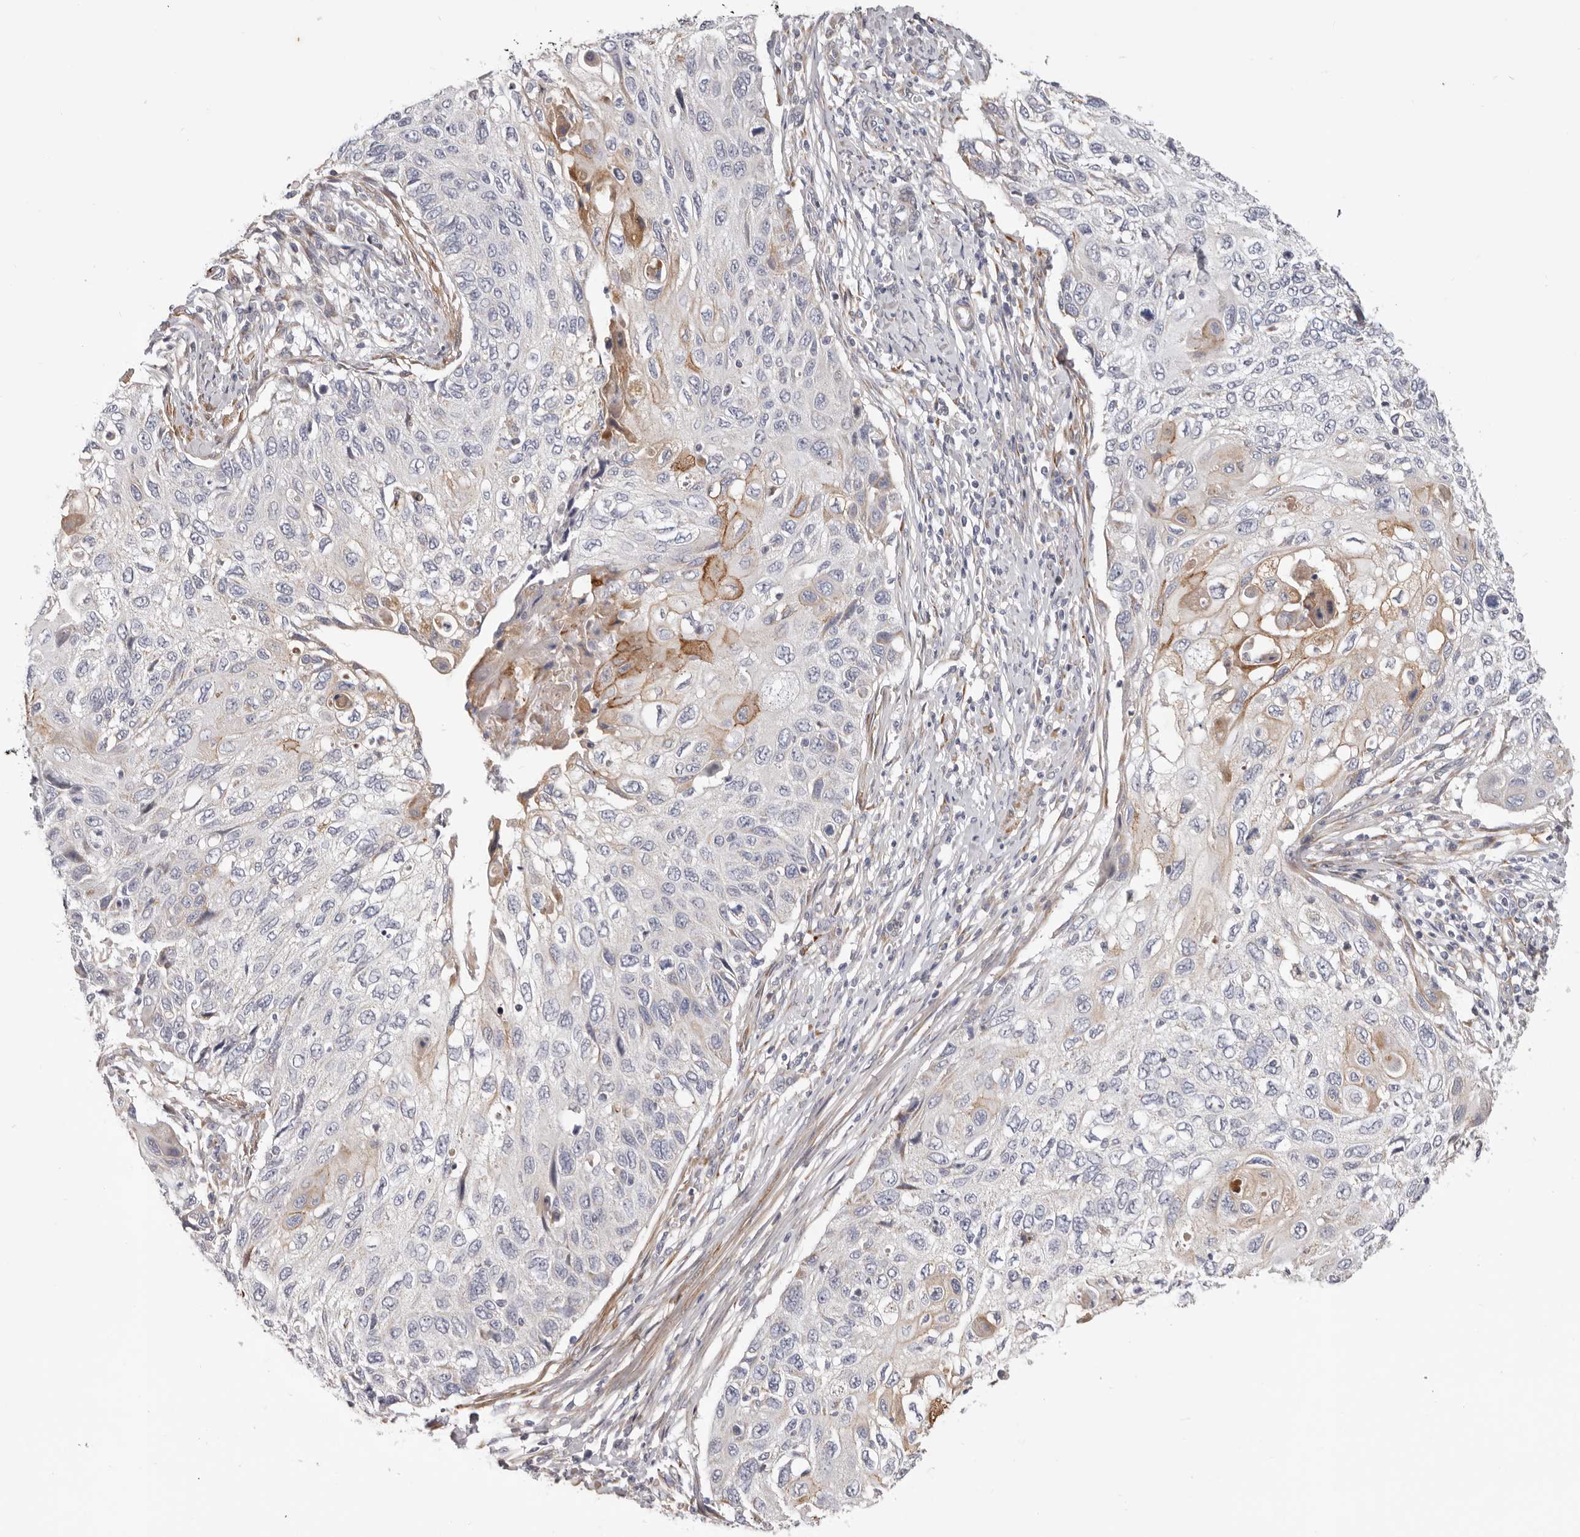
{"staining": {"intensity": "moderate", "quantity": "<25%", "location": "cytoplasmic/membranous"}, "tissue": "cervical cancer", "cell_type": "Tumor cells", "image_type": "cancer", "snomed": [{"axis": "morphology", "description": "Squamous cell carcinoma, NOS"}, {"axis": "topography", "description": "Cervix"}], "caption": "Immunohistochemical staining of squamous cell carcinoma (cervical) exhibits low levels of moderate cytoplasmic/membranous protein positivity in about <25% of tumor cells.", "gene": "MRPS10", "patient": {"sex": "female", "age": 70}}